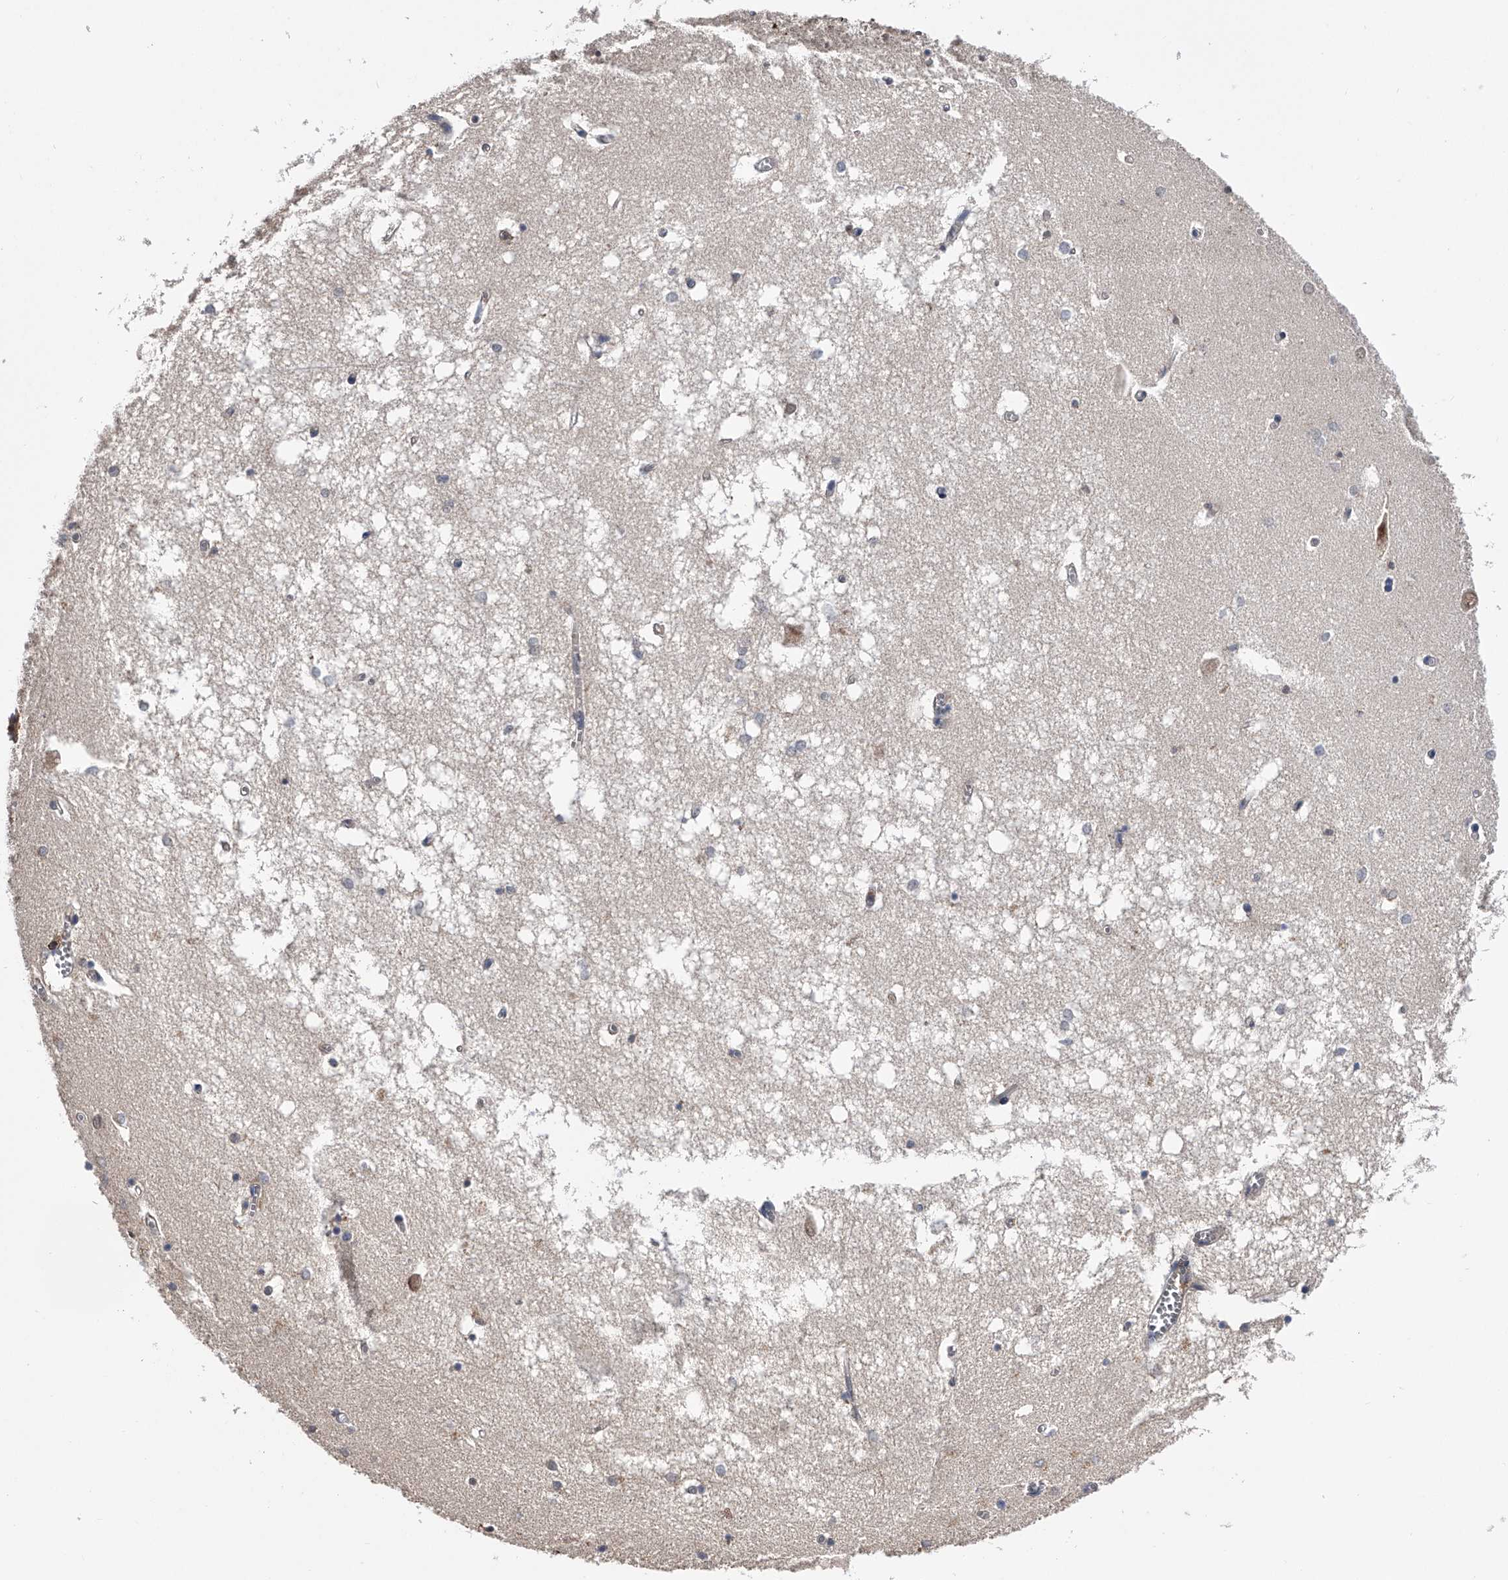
{"staining": {"intensity": "negative", "quantity": "none", "location": "none"}, "tissue": "hippocampus", "cell_type": "Glial cells", "image_type": "normal", "snomed": [{"axis": "morphology", "description": "Normal tissue, NOS"}, {"axis": "topography", "description": "Hippocampus"}], "caption": "This is an immunohistochemistry image of benign hippocampus. There is no staining in glial cells.", "gene": "PAN3", "patient": {"sex": "male", "age": 70}}